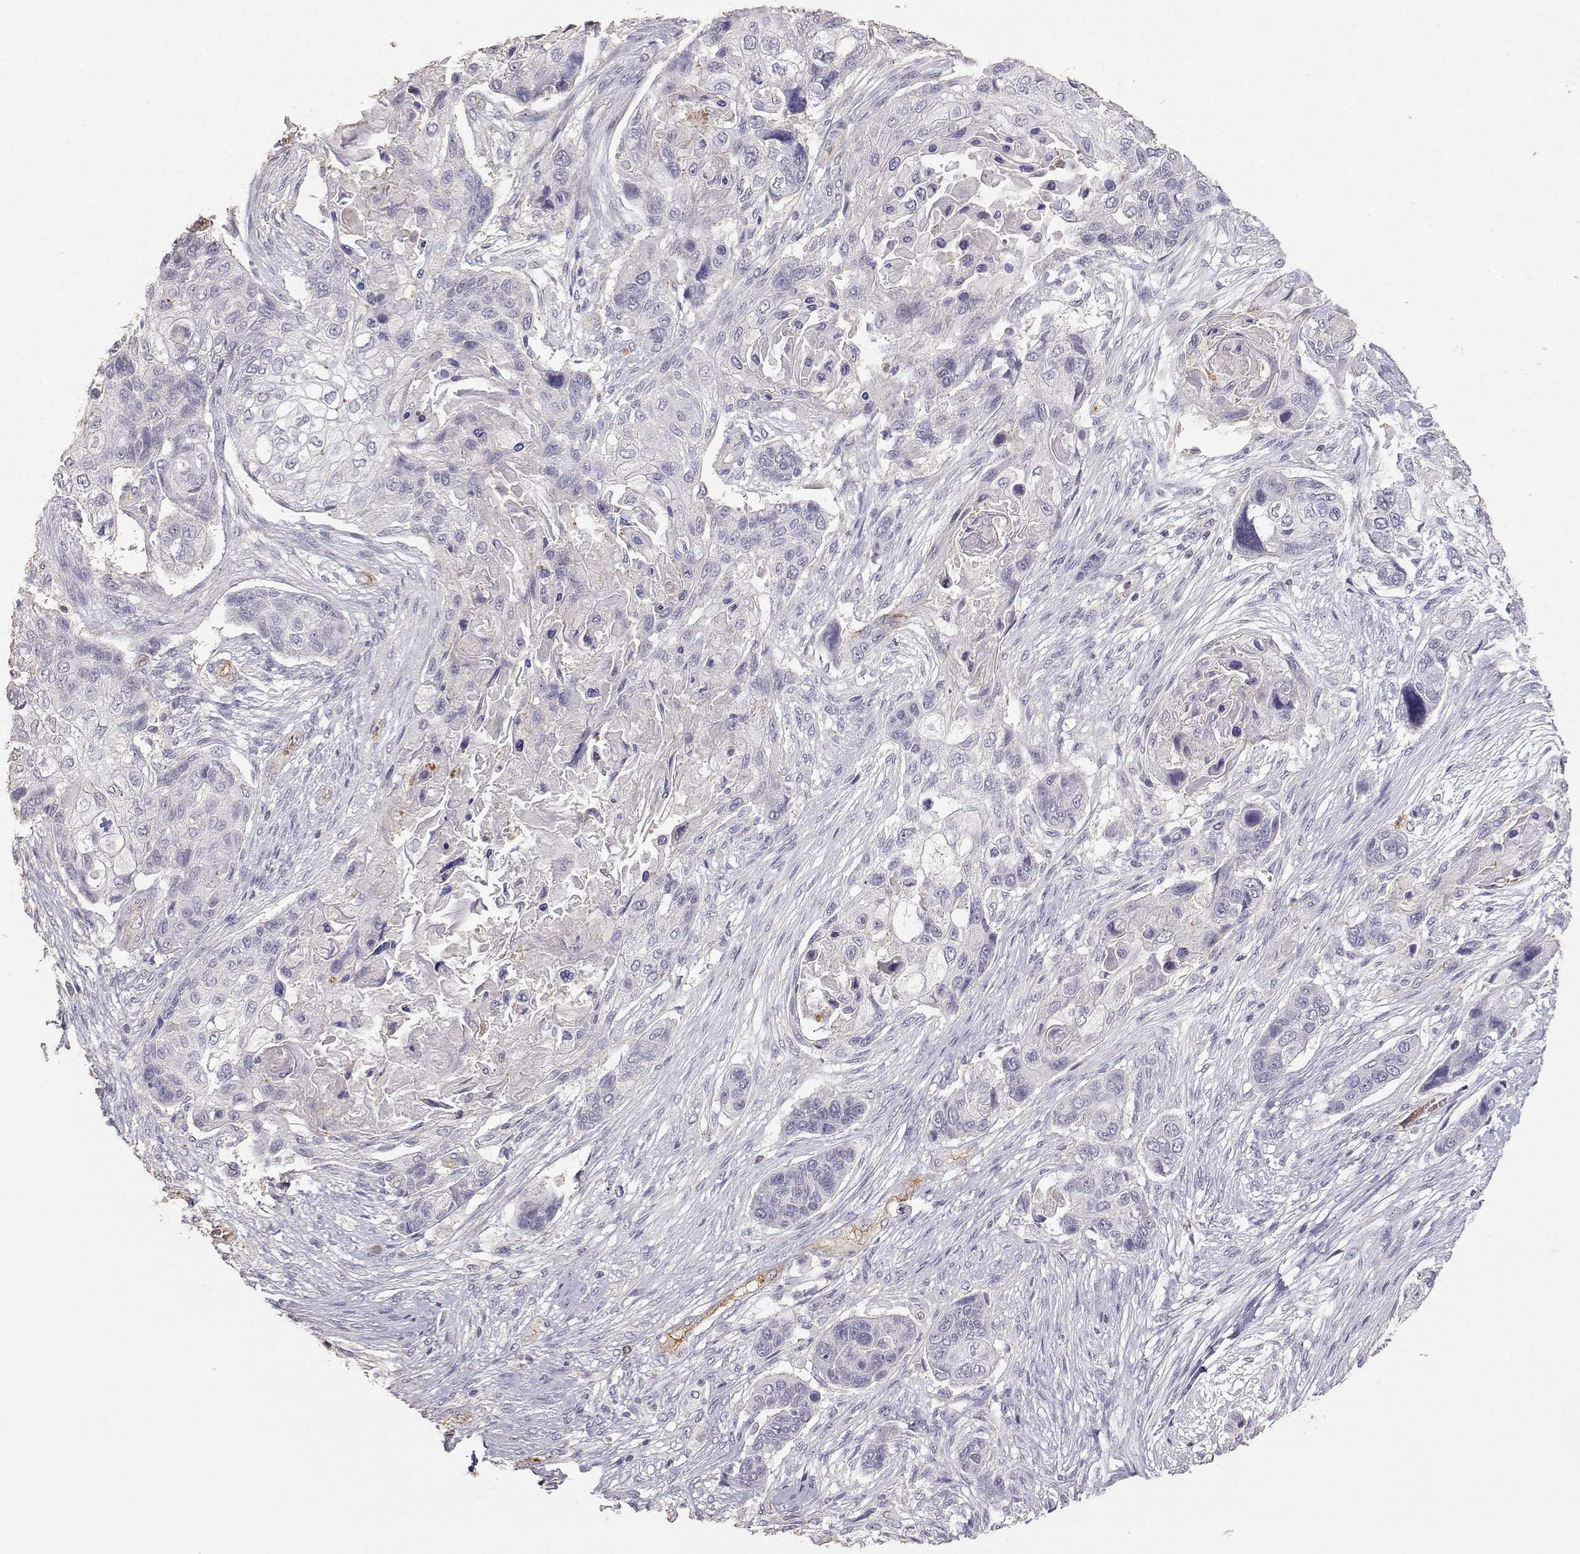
{"staining": {"intensity": "negative", "quantity": "none", "location": "none"}, "tissue": "lung cancer", "cell_type": "Tumor cells", "image_type": "cancer", "snomed": [{"axis": "morphology", "description": "Squamous cell carcinoma, NOS"}, {"axis": "topography", "description": "Lung"}], "caption": "A photomicrograph of human lung cancer (squamous cell carcinoma) is negative for staining in tumor cells.", "gene": "TNFRSF10C", "patient": {"sex": "male", "age": 69}}